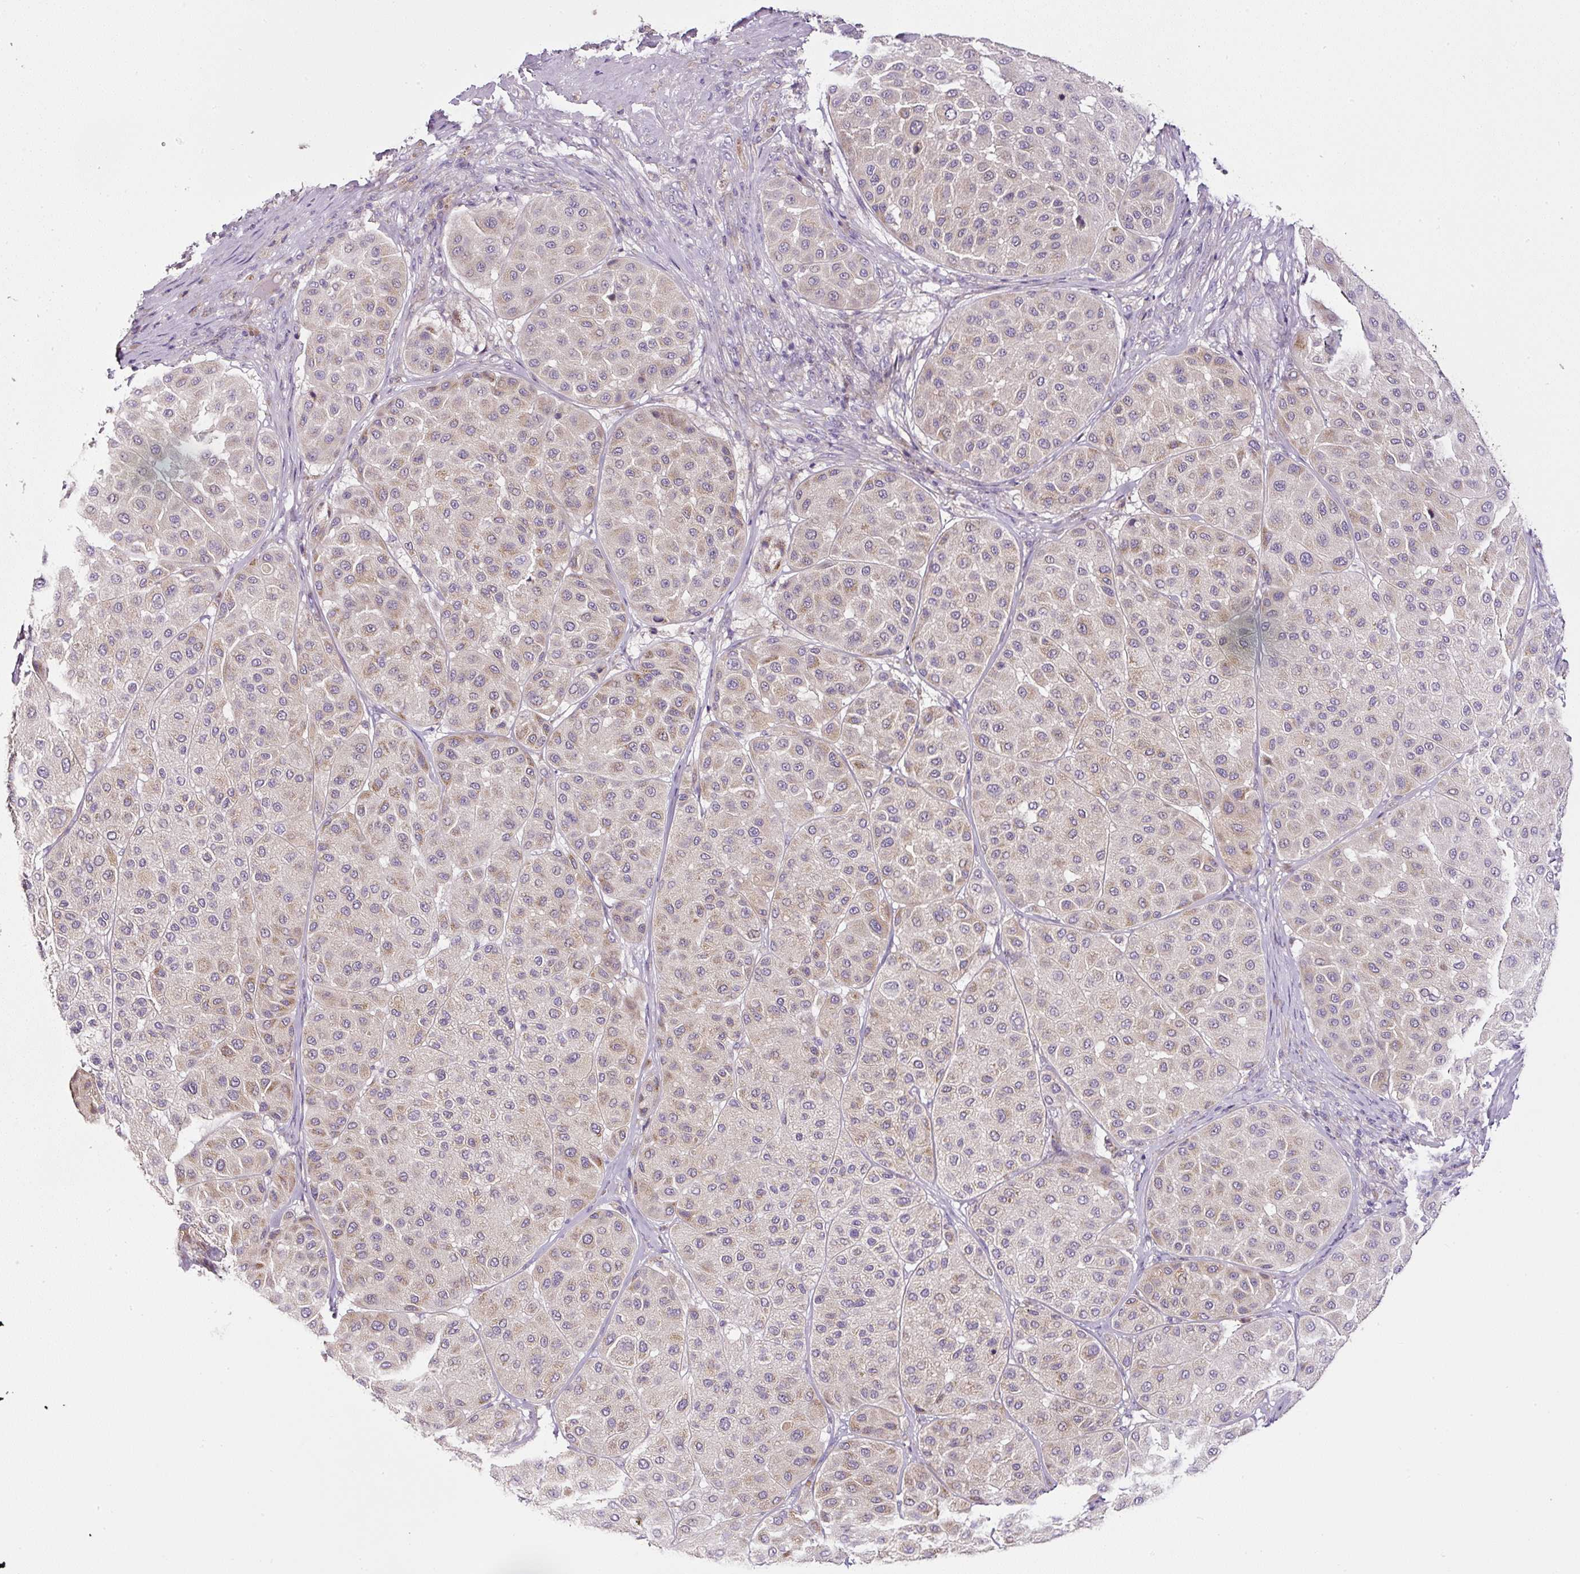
{"staining": {"intensity": "weak", "quantity": "25%-75%", "location": "cytoplasmic/membranous"}, "tissue": "melanoma", "cell_type": "Tumor cells", "image_type": "cancer", "snomed": [{"axis": "morphology", "description": "Malignant melanoma, Metastatic site"}, {"axis": "topography", "description": "Smooth muscle"}], "caption": "Melanoma stained with a brown dye shows weak cytoplasmic/membranous positive expression in about 25%-75% of tumor cells.", "gene": "HPS4", "patient": {"sex": "male", "age": 41}}